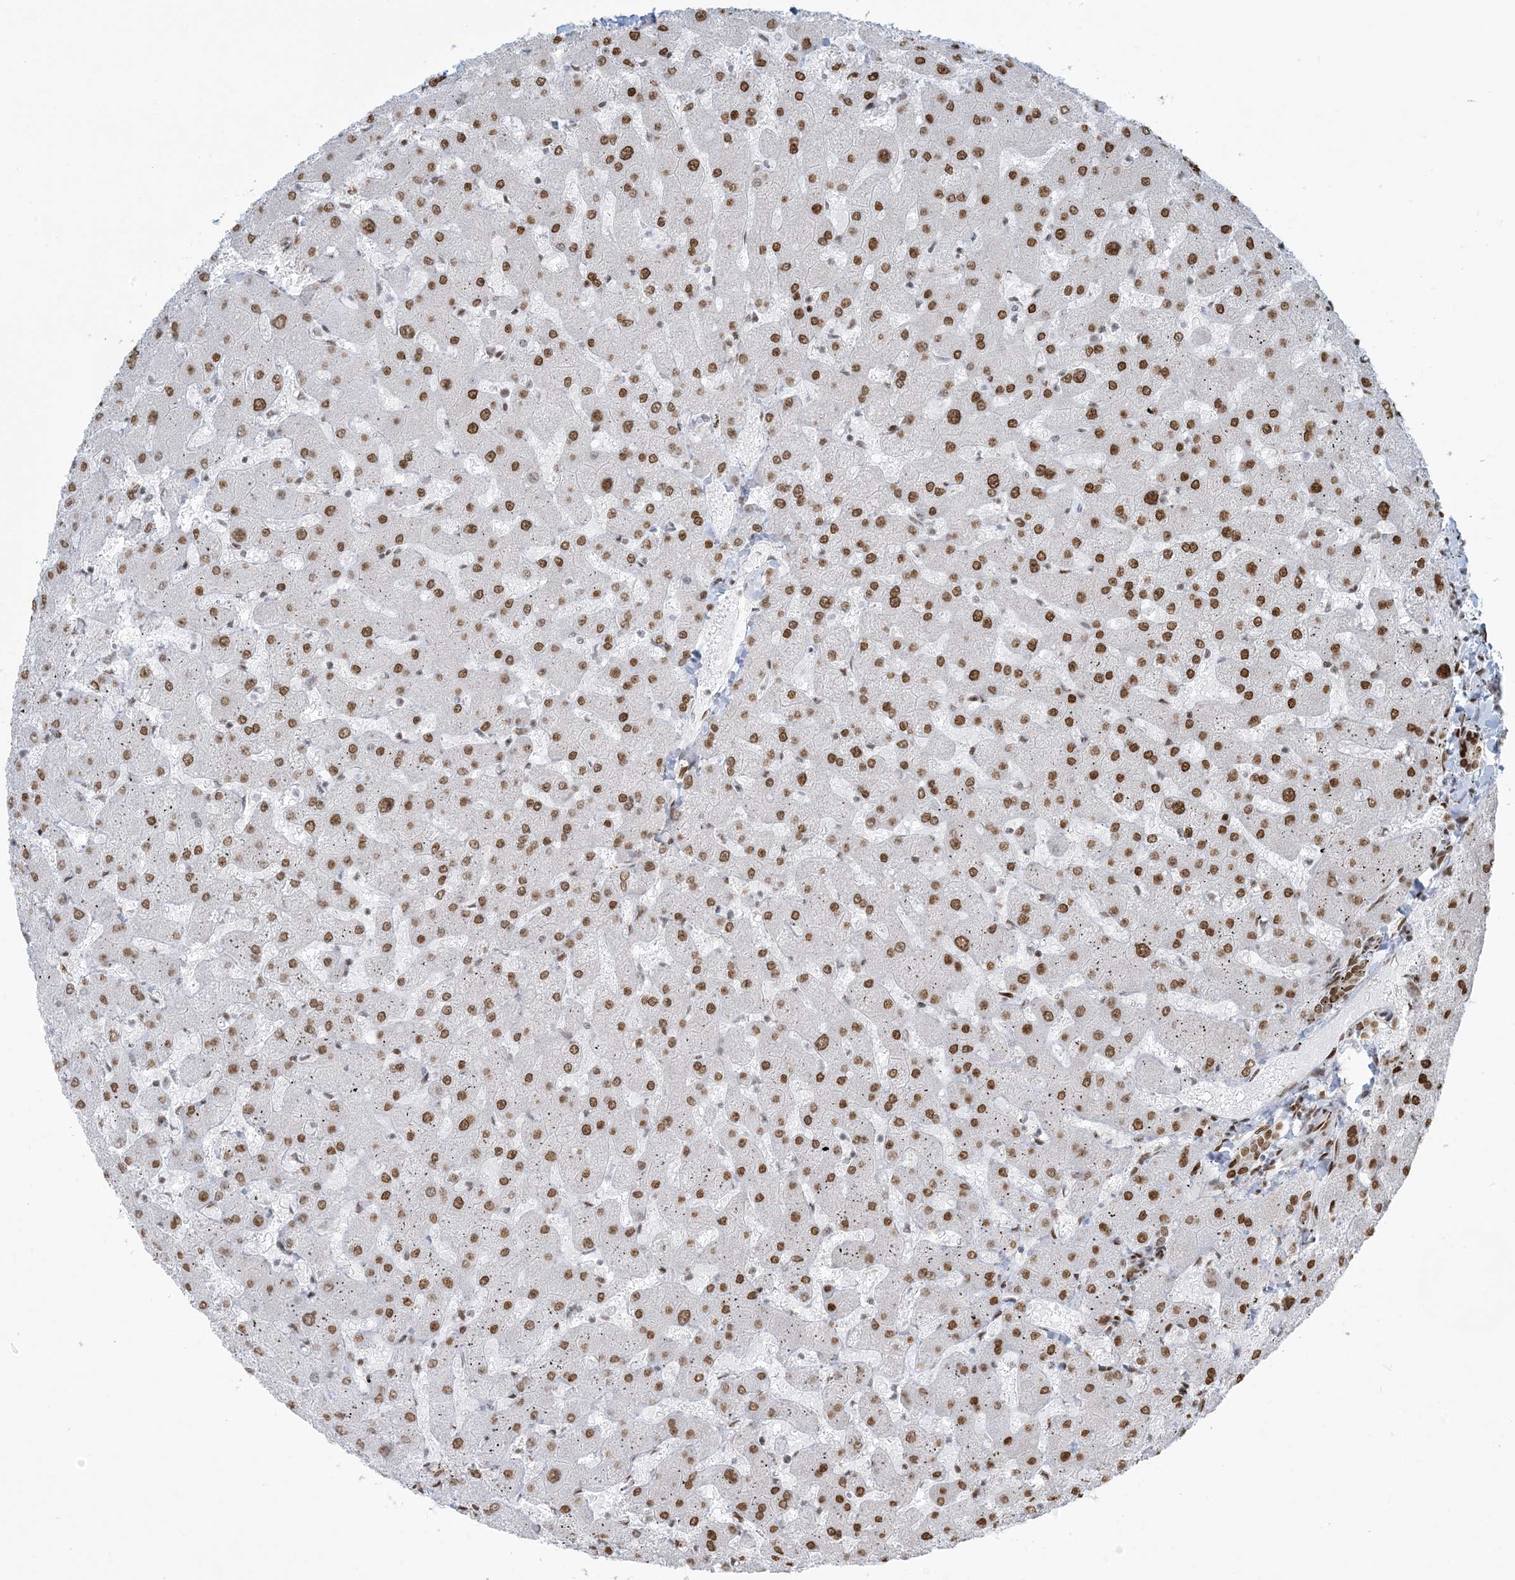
{"staining": {"intensity": "strong", "quantity": "25%-75%", "location": "nuclear"}, "tissue": "liver", "cell_type": "Cholangiocytes", "image_type": "normal", "snomed": [{"axis": "morphology", "description": "Normal tissue, NOS"}, {"axis": "topography", "description": "Liver"}], "caption": "DAB immunohistochemical staining of benign human liver reveals strong nuclear protein expression in approximately 25%-75% of cholangiocytes.", "gene": "STAG1", "patient": {"sex": "female", "age": 63}}